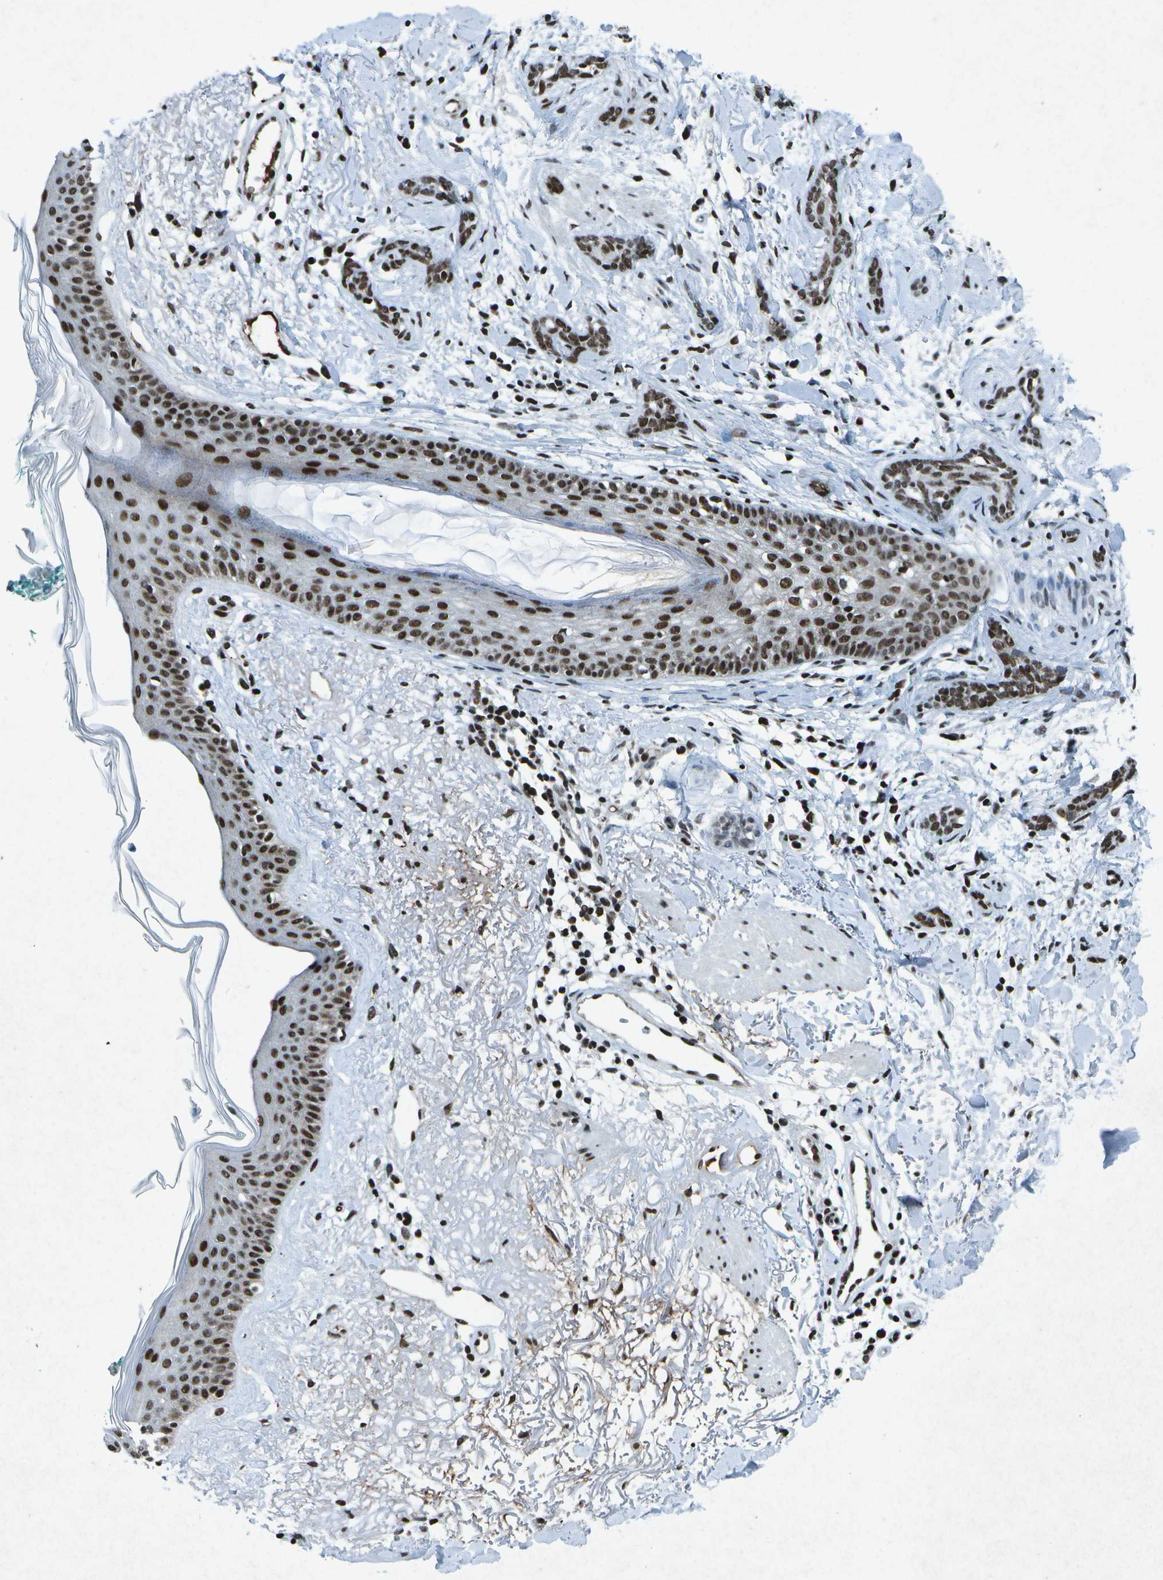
{"staining": {"intensity": "strong", "quantity": ">75%", "location": "nuclear"}, "tissue": "skin cancer", "cell_type": "Tumor cells", "image_type": "cancer", "snomed": [{"axis": "morphology", "description": "Basal cell carcinoma"}, {"axis": "morphology", "description": "Adnexal tumor, benign"}, {"axis": "topography", "description": "Skin"}], "caption": "Protein analysis of skin cancer (basal cell carcinoma) tissue demonstrates strong nuclear staining in about >75% of tumor cells.", "gene": "MTA2", "patient": {"sex": "female", "age": 42}}